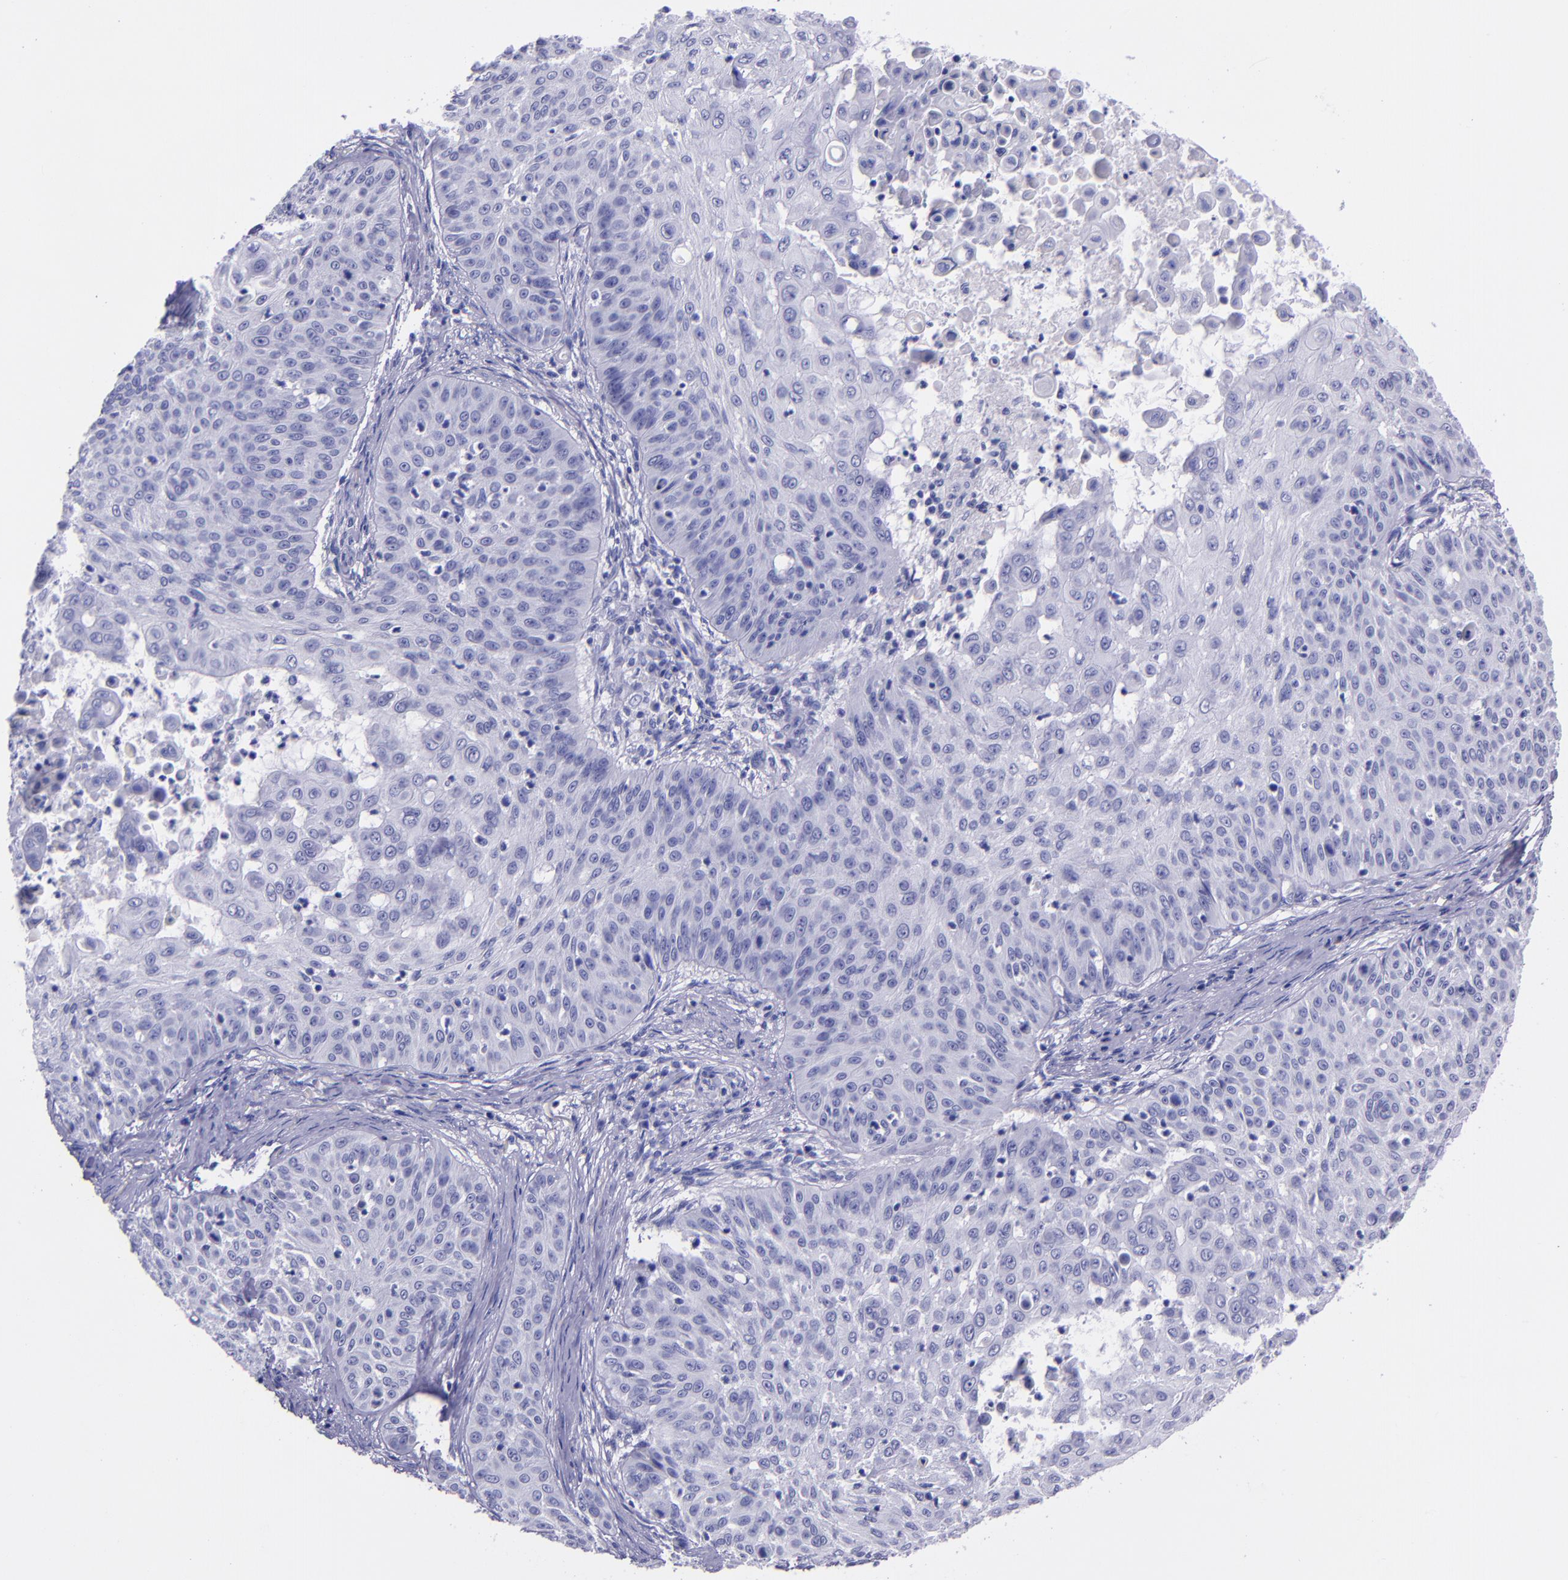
{"staining": {"intensity": "negative", "quantity": "none", "location": "none"}, "tissue": "skin cancer", "cell_type": "Tumor cells", "image_type": "cancer", "snomed": [{"axis": "morphology", "description": "Squamous cell carcinoma, NOS"}, {"axis": "topography", "description": "Skin"}], "caption": "Tumor cells are negative for brown protein staining in skin squamous cell carcinoma.", "gene": "MBP", "patient": {"sex": "male", "age": 82}}